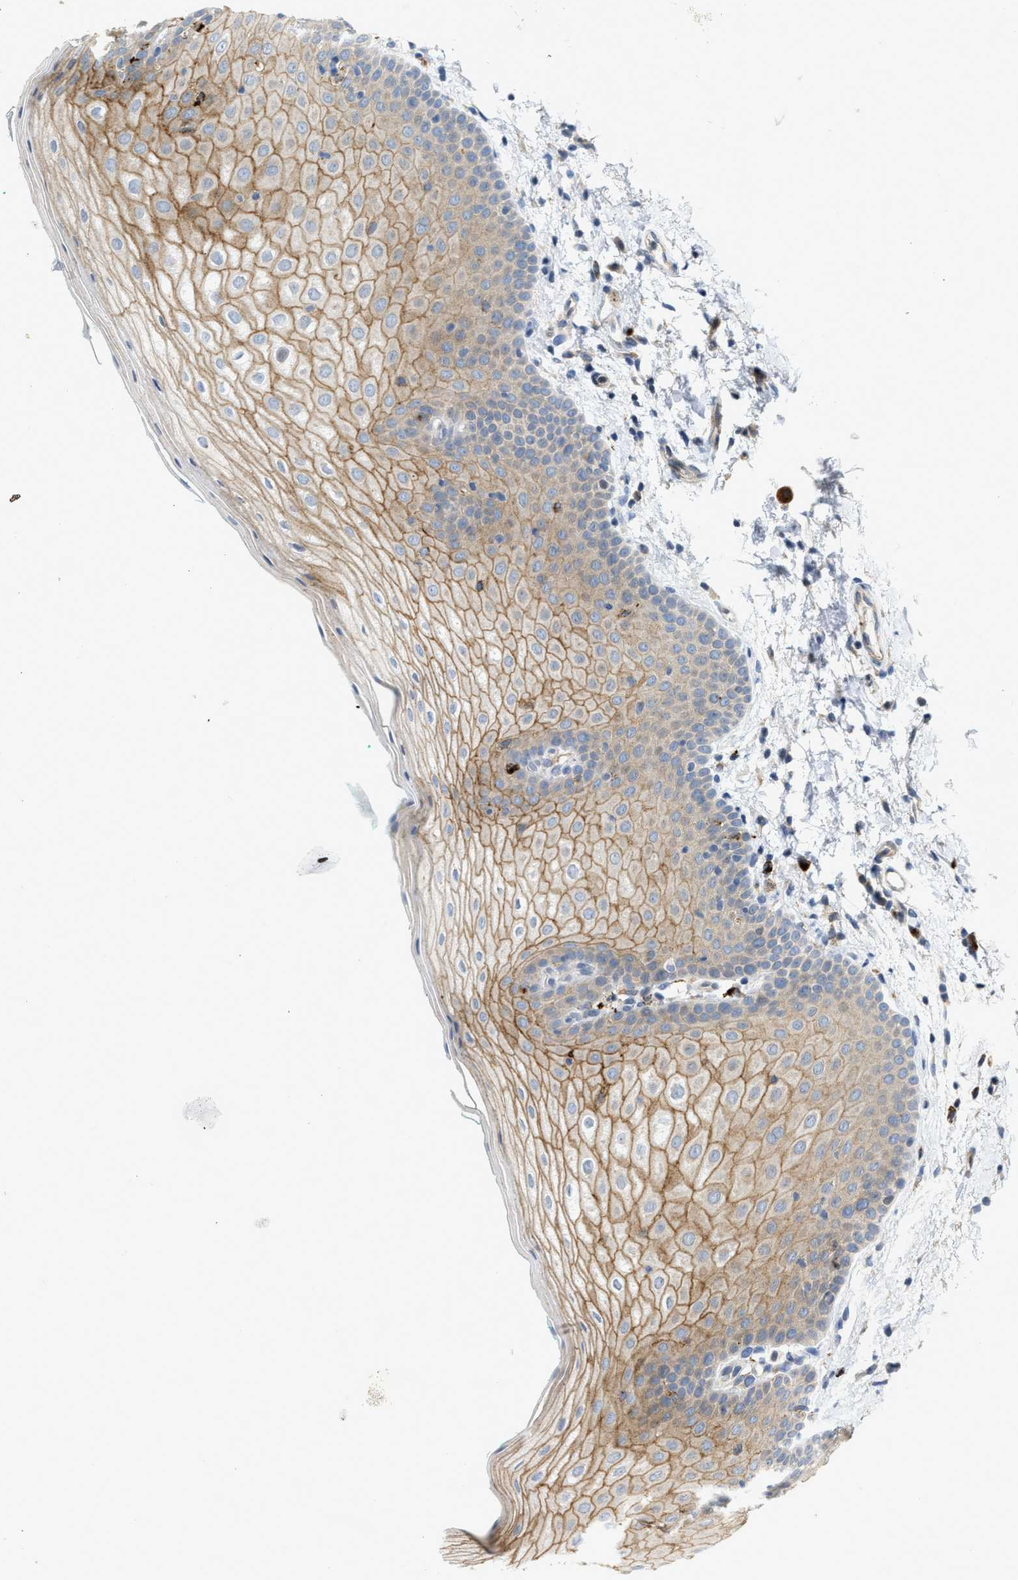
{"staining": {"intensity": "moderate", "quantity": ">75%", "location": "cytoplasmic/membranous"}, "tissue": "oral mucosa", "cell_type": "Squamous epithelial cells", "image_type": "normal", "snomed": [{"axis": "morphology", "description": "Normal tissue, NOS"}, {"axis": "topography", "description": "Skin"}, {"axis": "topography", "description": "Oral tissue"}], "caption": "IHC photomicrograph of unremarkable oral mucosa: oral mucosa stained using immunohistochemistry (IHC) exhibits medium levels of moderate protein expression localized specifically in the cytoplasmic/membranous of squamous epithelial cells, appearing as a cytoplasmic/membranous brown color.", "gene": "KLHDC10", "patient": {"sex": "male", "age": 84}}